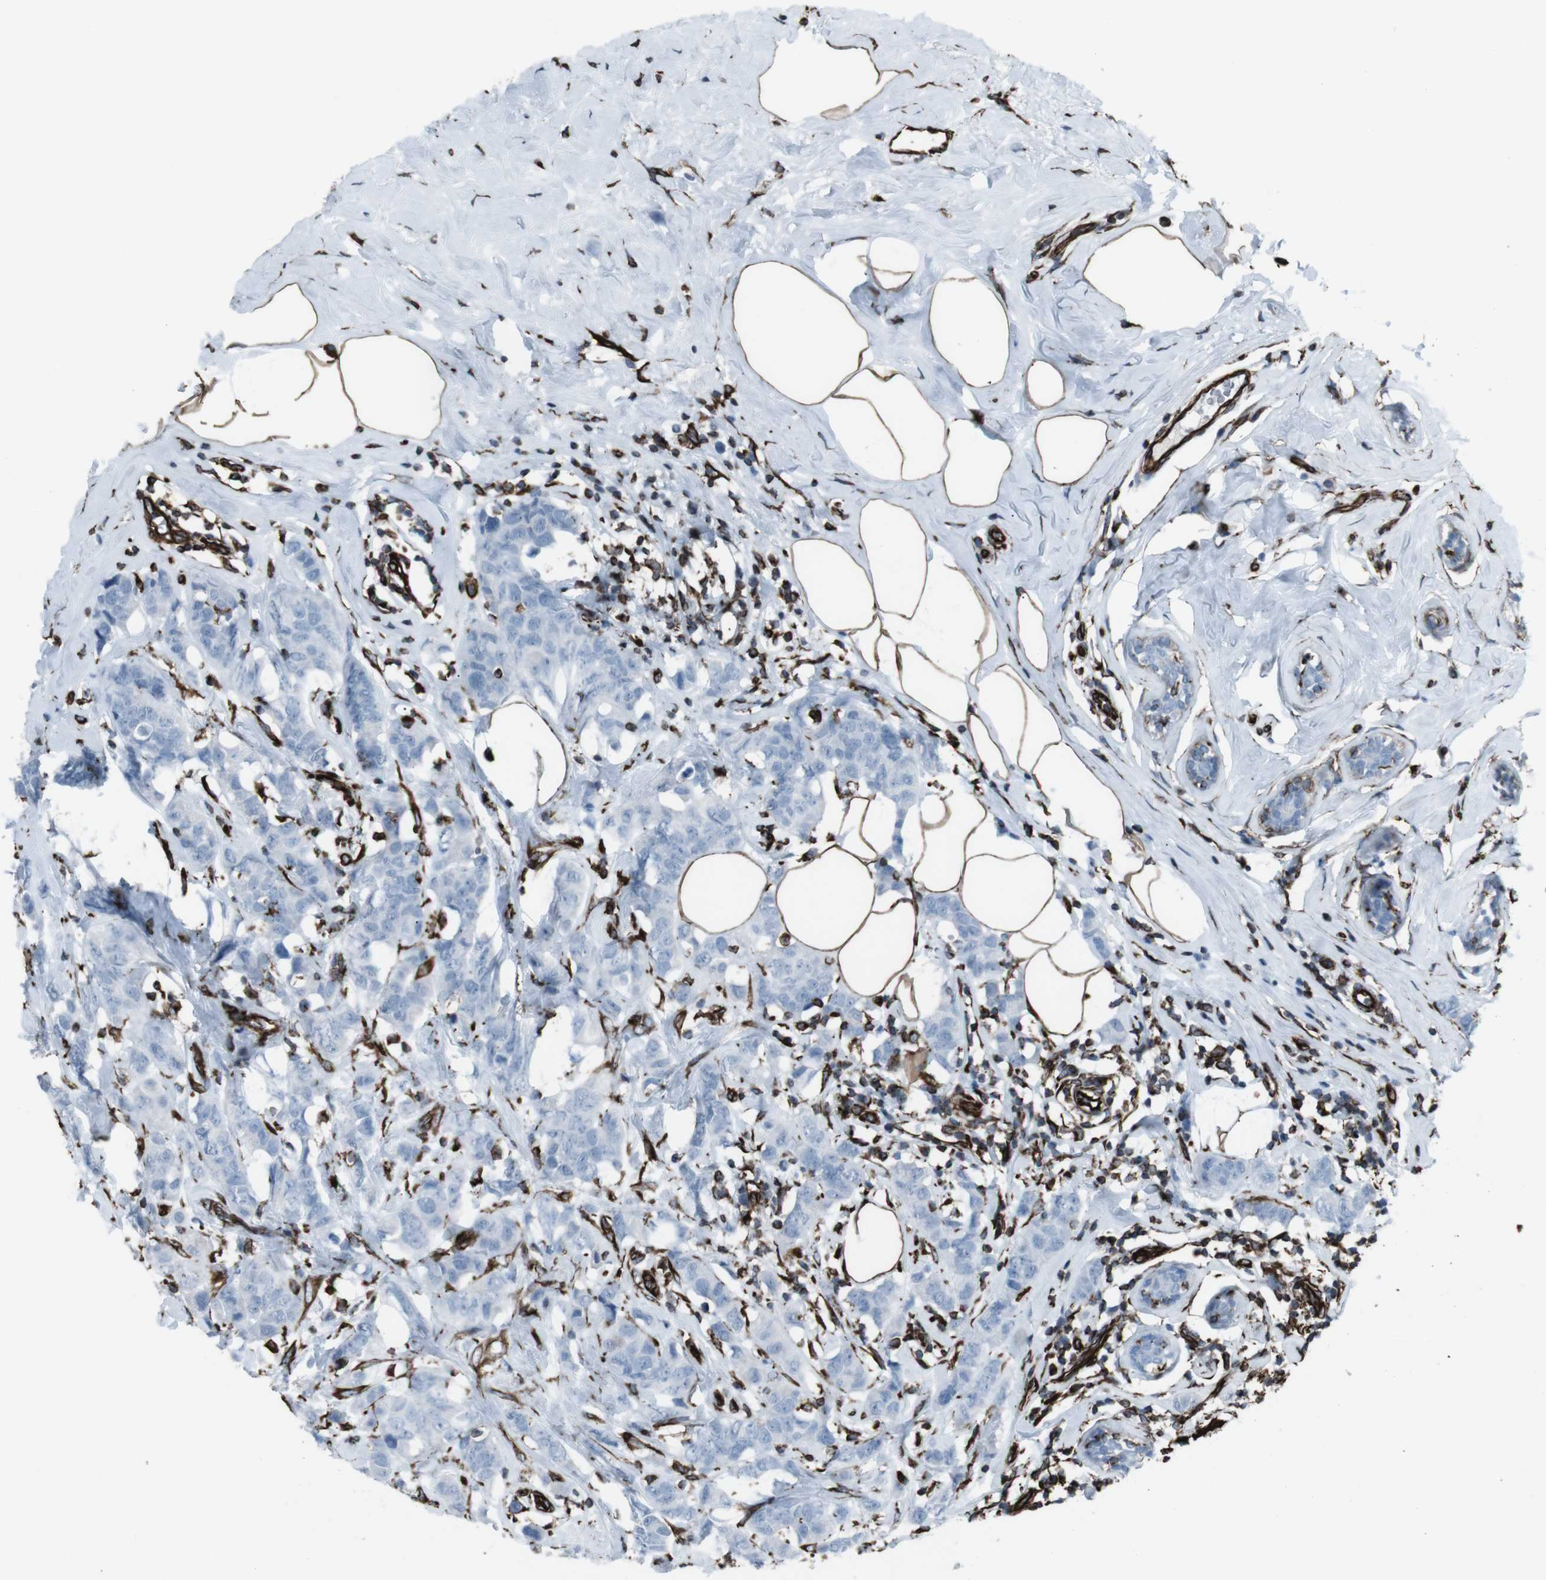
{"staining": {"intensity": "negative", "quantity": "none", "location": "none"}, "tissue": "breast cancer", "cell_type": "Tumor cells", "image_type": "cancer", "snomed": [{"axis": "morphology", "description": "Normal tissue, NOS"}, {"axis": "morphology", "description": "Duct carcinoma"}, {"axis": "topography", "description": "Breast"}], "caption": "Breast cancer (invasive ductal carcinoma) was stained to show a protein in brown. There is no significant expression in tumor cells.", "gene": "ZDHHC6", "patient": {"sex": "female", "age": 50}}